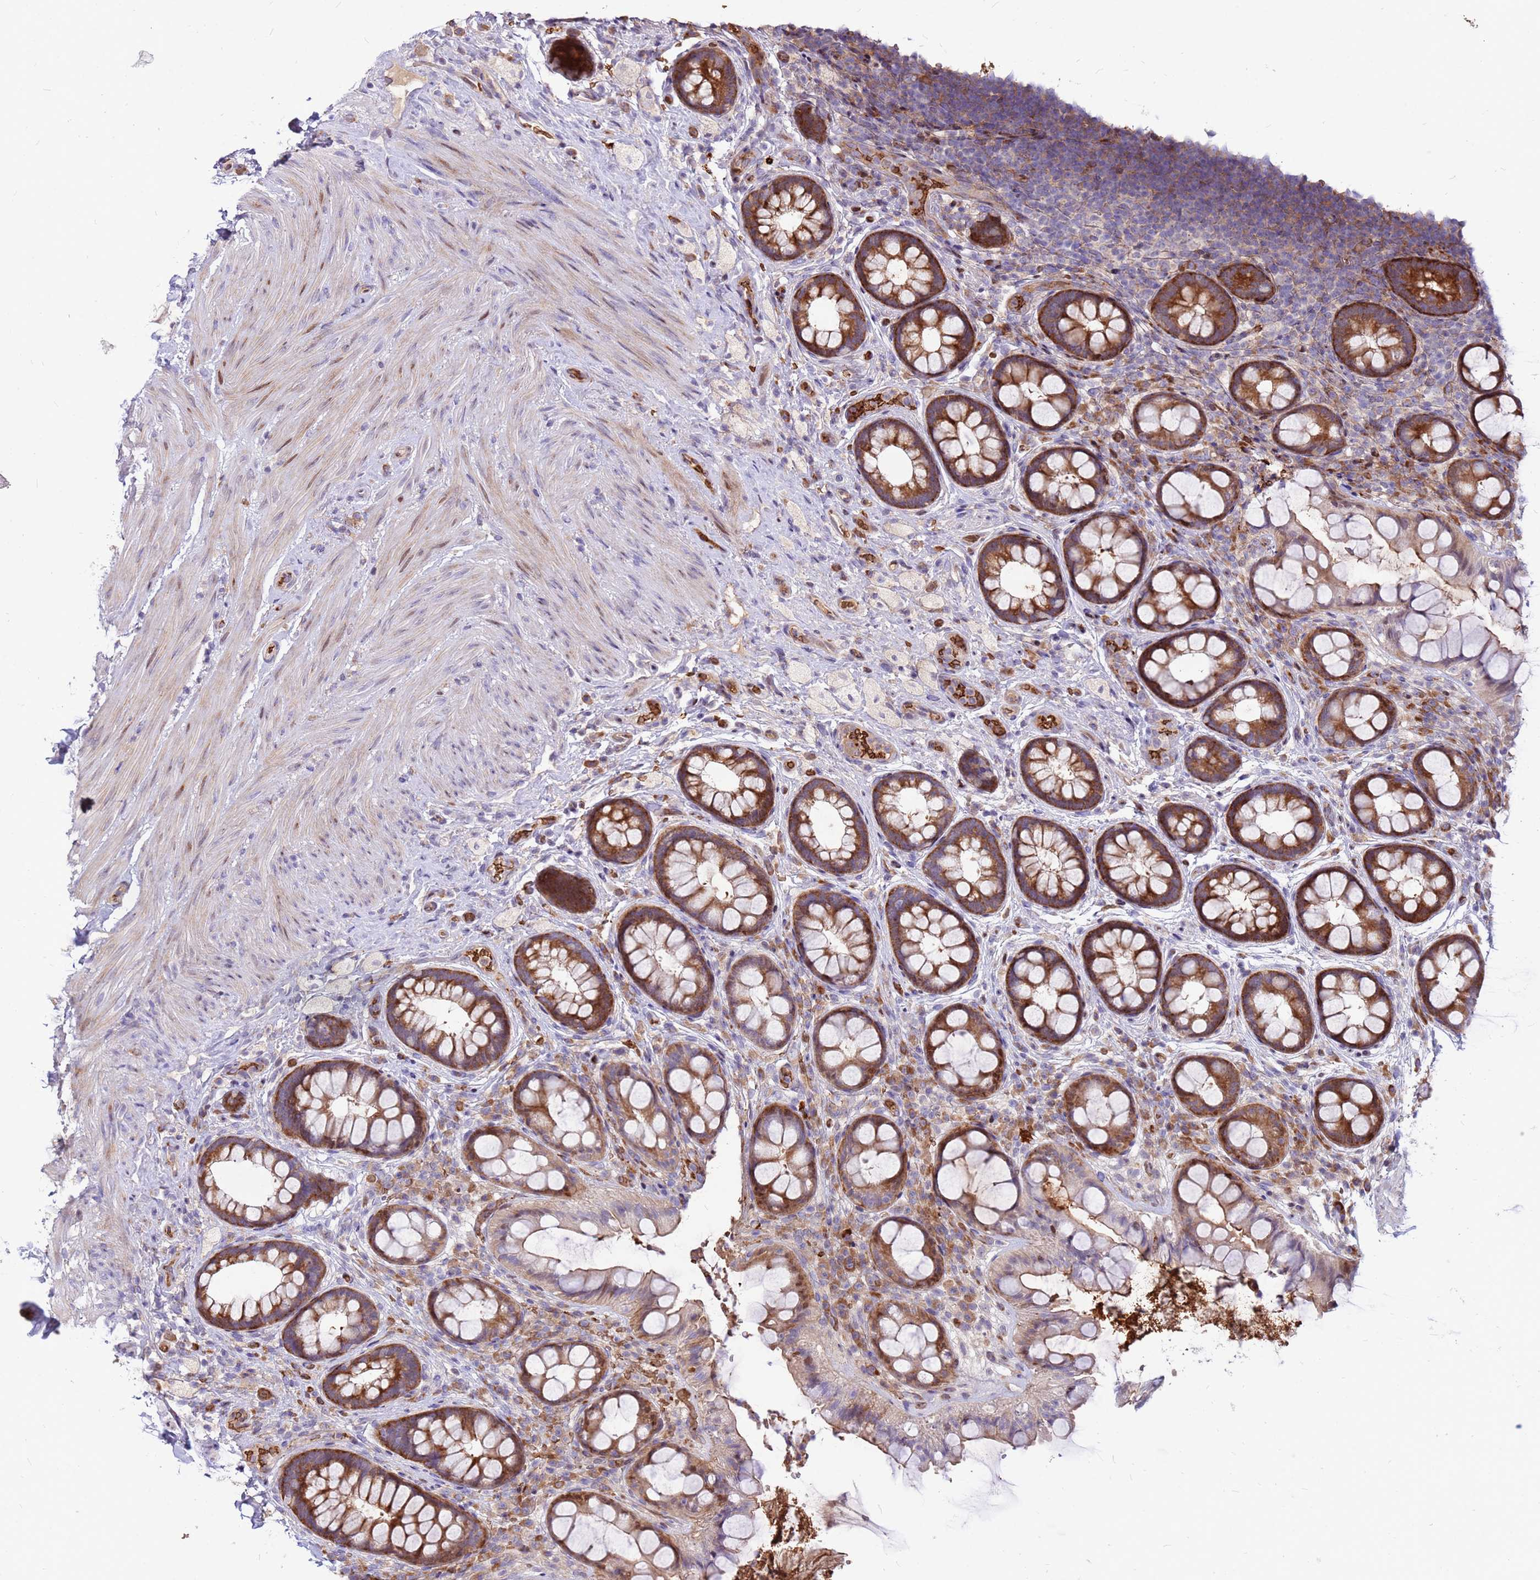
{"staining": {"intensity": "strong", "quantity": ">75%", "location": "cytoplasmic/membranous"}, "tissue": "rectum", "cell_type": "Glandular cells", "image_type": "normal", "snomed": [{"axis": "morphology", "description": "Normal tissue, NOS"}, {"axis": "topography", "description": "Rectum"}, {"axis": "topography", "description": "Peripheral nerve tissue"}], "caption": "Rectum stained with DAB (3,3'-diaminobenzidine) immunohistochemistry shows high levels of strong cytoplasmic/membranous expression in about >75% of glandular cells.", "gene": "ZNF669", "patient": {"sex": "female", "age": 69}}